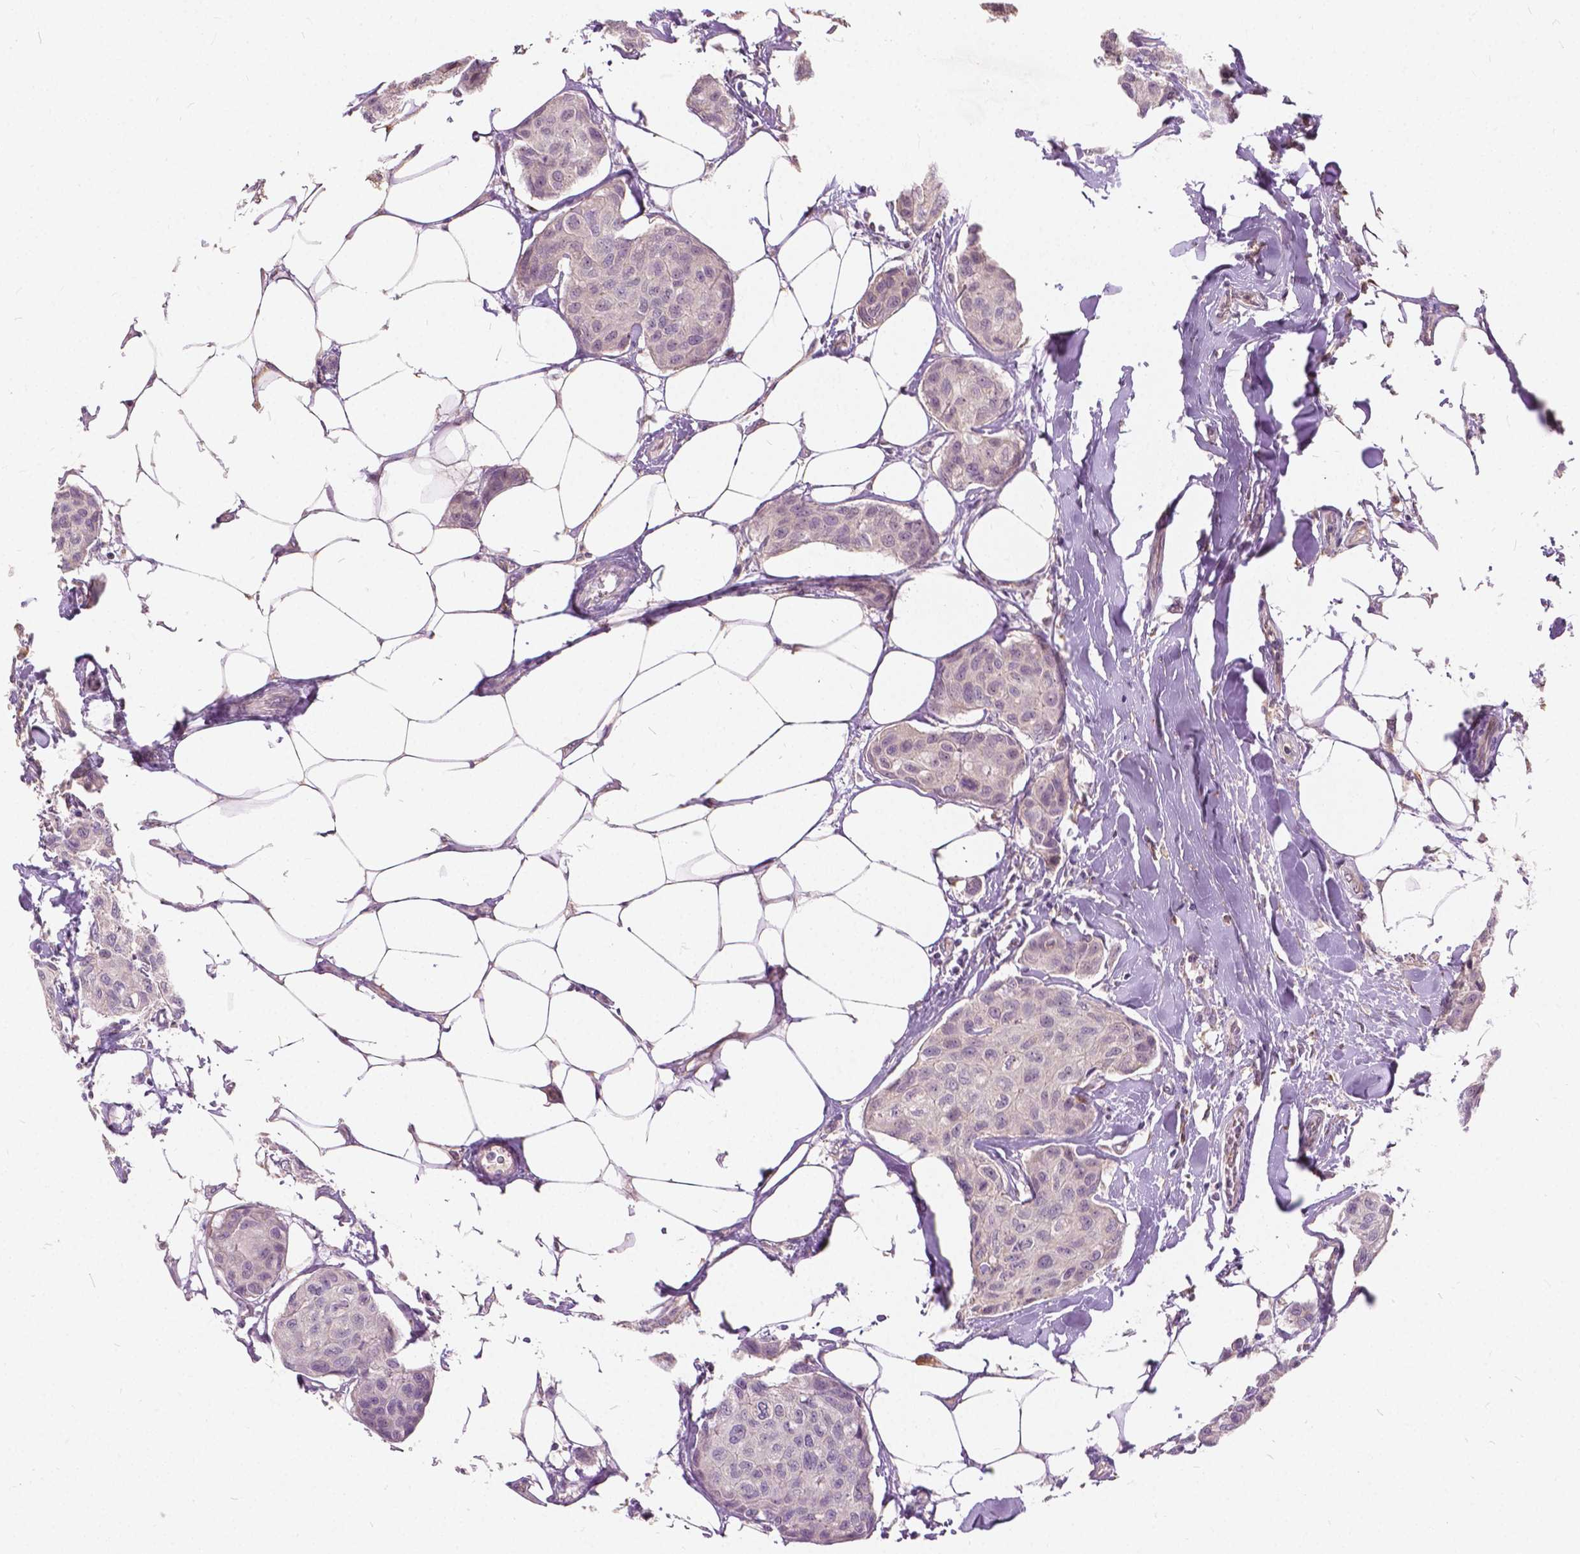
{"staining": {"intensity": "negative", "quantity": "none", "location": "none"}, "tissue": "breast cancer", "cell_type": "Tumor cells", "image_type": "cancer", "snomed": [{"axis": "morphology", "description": "Duct carcinoma"}, {"axis": "topography", "description": "Breast"}], "caption": "Tumor cells show no significant expression in breast infiltrating ductal carcinoma. Brightfield microscopy of immunohistochemistry (IHC) stained with DAB (3,3'-diaminobenzidine) (brown) and hematoxylin (blue), captured at high magnification.", "gene": "DLX6", "patient": {"sex": "female", "age": 80}}